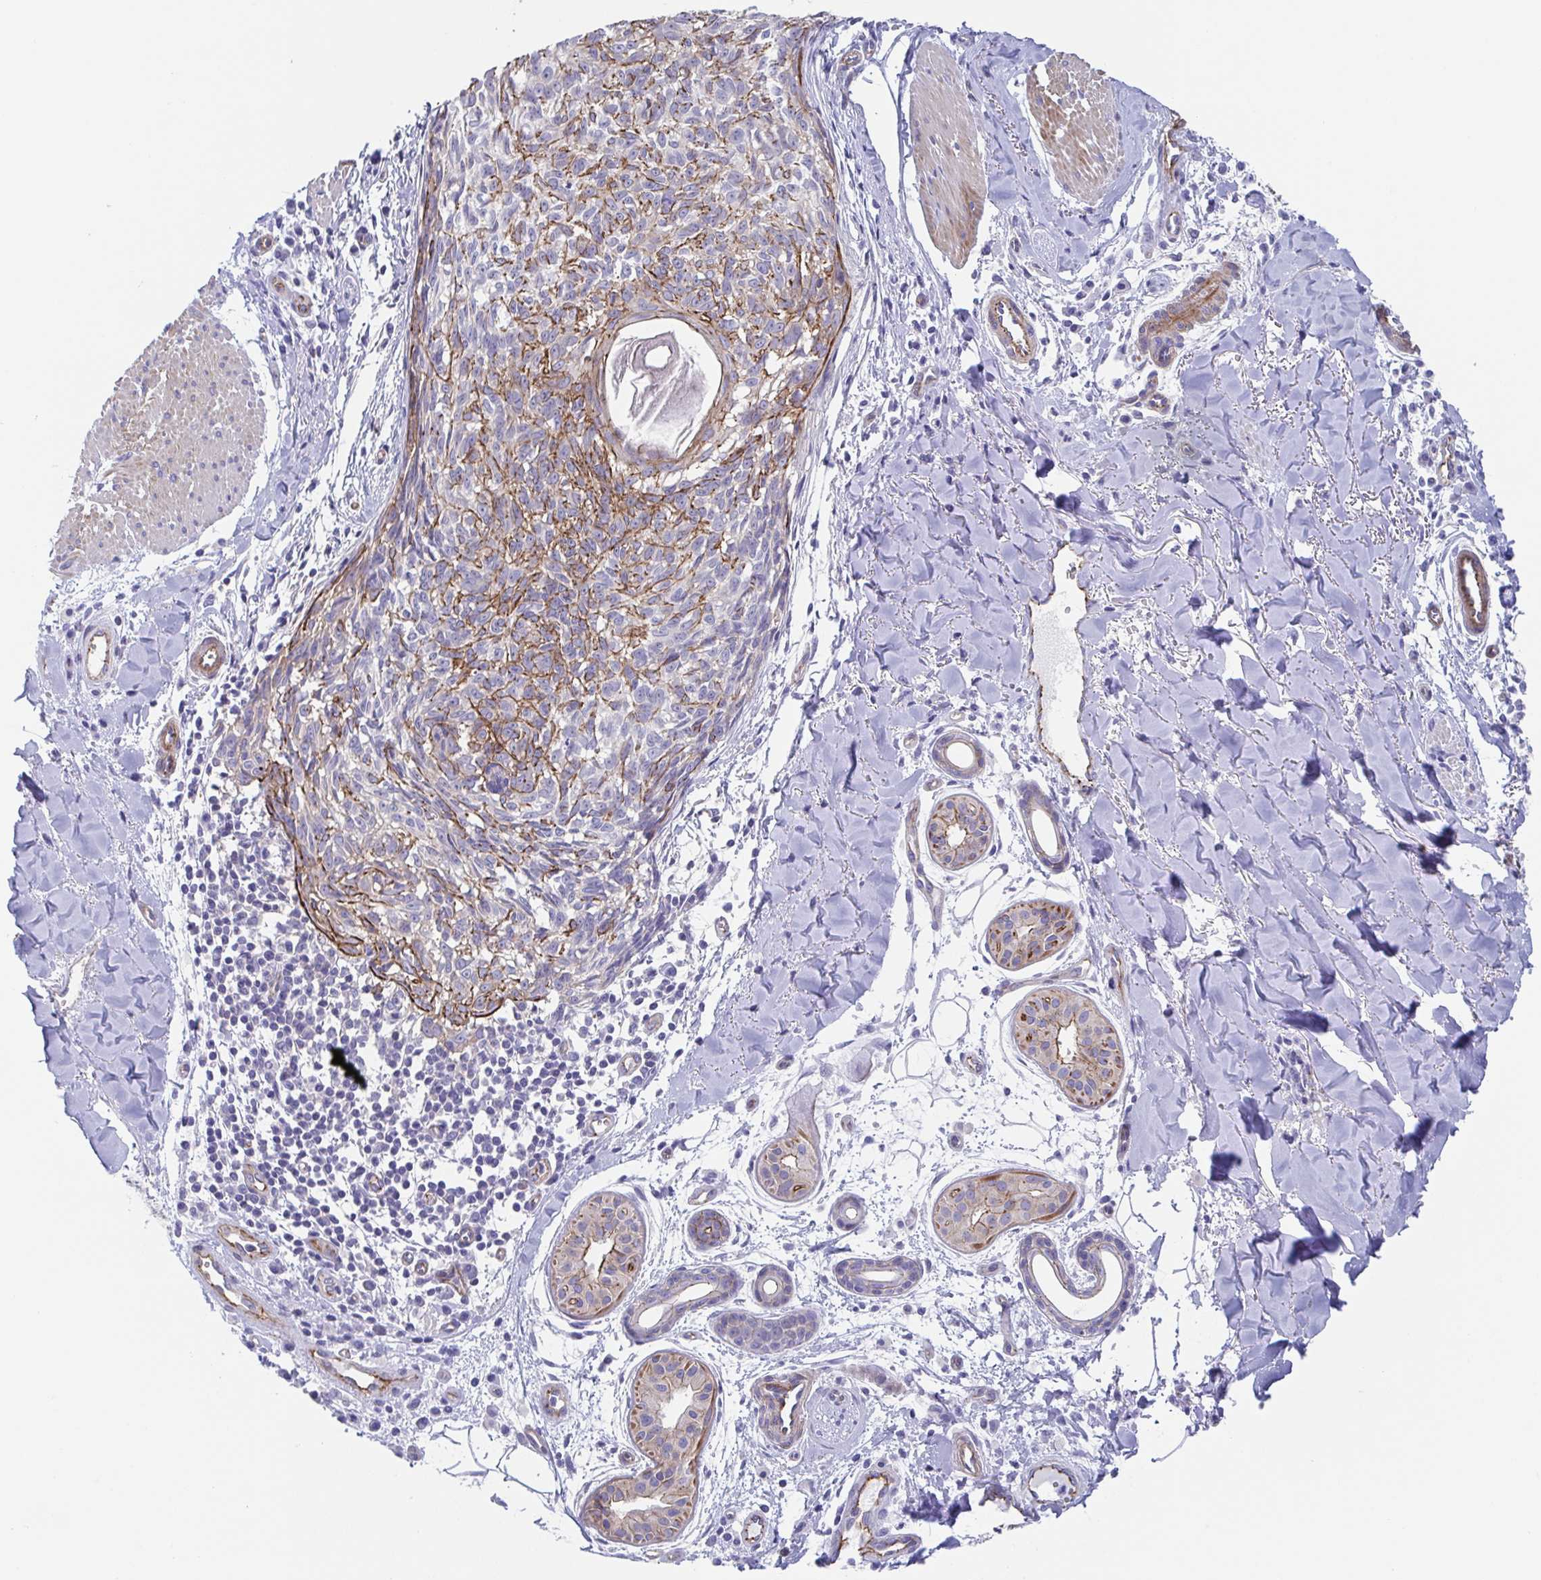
{"staining": {"intensity": "moderate", "quantity": "<25%", "location": "cytoplasmic/membranous"}, "tissue": "melanoma", "cell_type": "Tumor cells", "image_type": "cancer", "snomed": [{"axis": "morphology", "description": "Malignant melanoma, NOS"}, {"axis": "topography", "description": "Skin"}], "caption": "Brown immunohistochemical staining in malignant melanoma reveals moderate cytoplasmic/membranous positivity in approximately <25% of tumor cells. Ihc stains the protein of interest in brown and the nuclei are stained blue.", "gene": "TRAM2", "patient": {"sex": "male", "age": 48}}